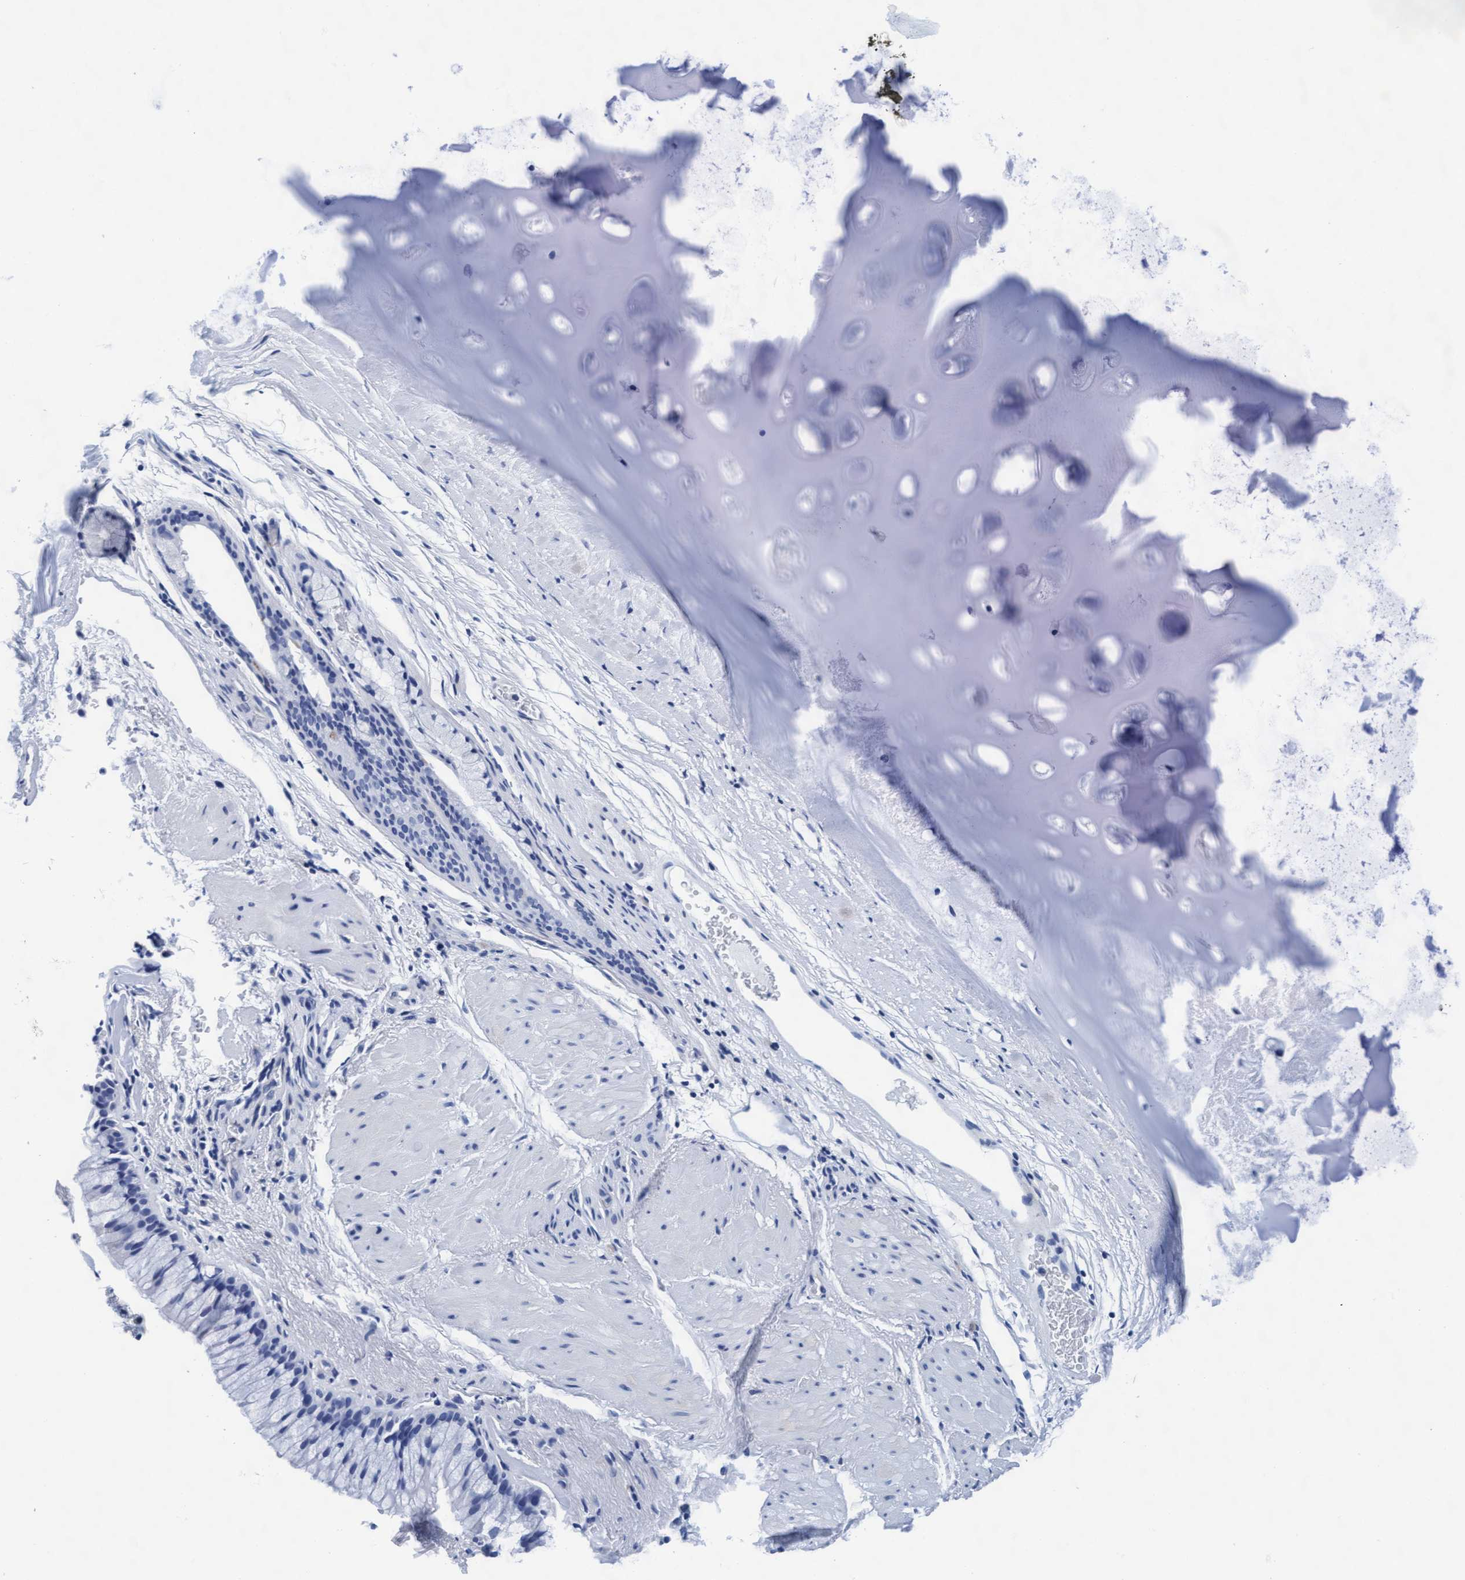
{"staining": {"intensity": "negative", "quantity": "none", "location": "none"}, "tissue": "bronchus", "cell_type": "Respiratory epithelial cells", "image_type": "normal", "snomed": [{"axis": "morphology", "description": "Normal tissue, NOS"}, {"axis": "topography", "description": "Cartilage tissue"}, {"axis": "topography", "description": "Bronchus"}], "caption": "Immunohistochemistry photomicrograph of benign bronchus: bronchus stained with DAB demonstrates no significant protein staining in respiratory epithelial cells.", "gene": "ARSG", "patient": {"sex": "female", "age": 53}}